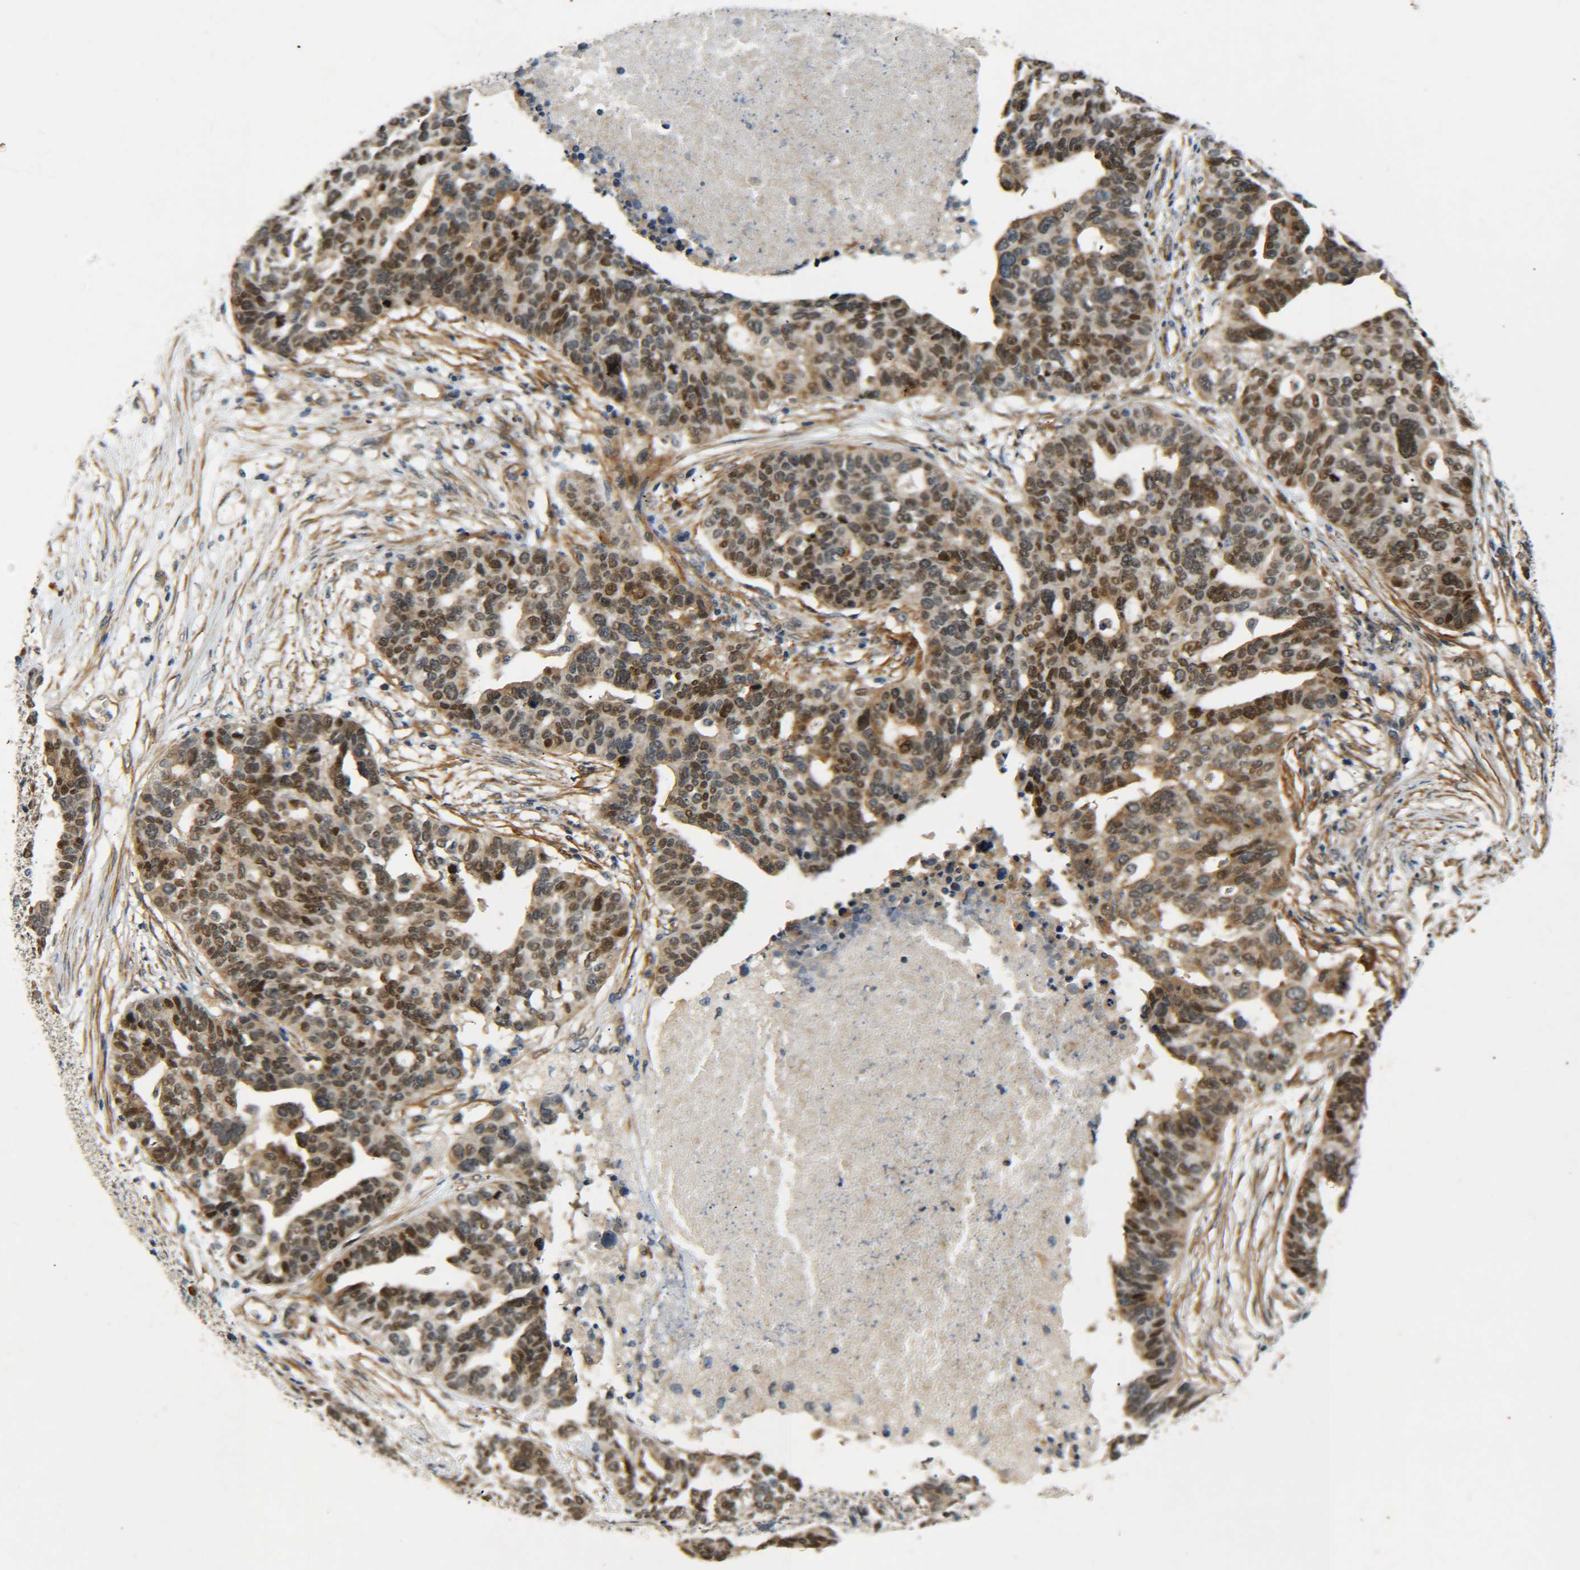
{"staining": {"intensity": "moderate", "quantity": ">75%", "location": "cytoplasmic/membranous,nuclear"}, "tissue": "ovarian cancer", "cell_type": "Tumor cells", "image_type": "cancer", "snomed": [{"axis": "morphology", "description": "Cystadenocarcinoma, serous, NOS"}, {"axis": "topography", "description": "Ovary"}], "caption": "Immunohistochemical staining of human ovarian cancer (serous cystadenocarcinoma) demonstrates medium levels of moderate cytoplasmic/membranous and nuclear protein staining in about >75% of tumor cells. (DAB (3,3'-diaminobenzidine) IHC, brown staining for protein, blue staining for nuclei).", "gene": "MEIS1", "patient": {"sex": "female", "age": 59}}